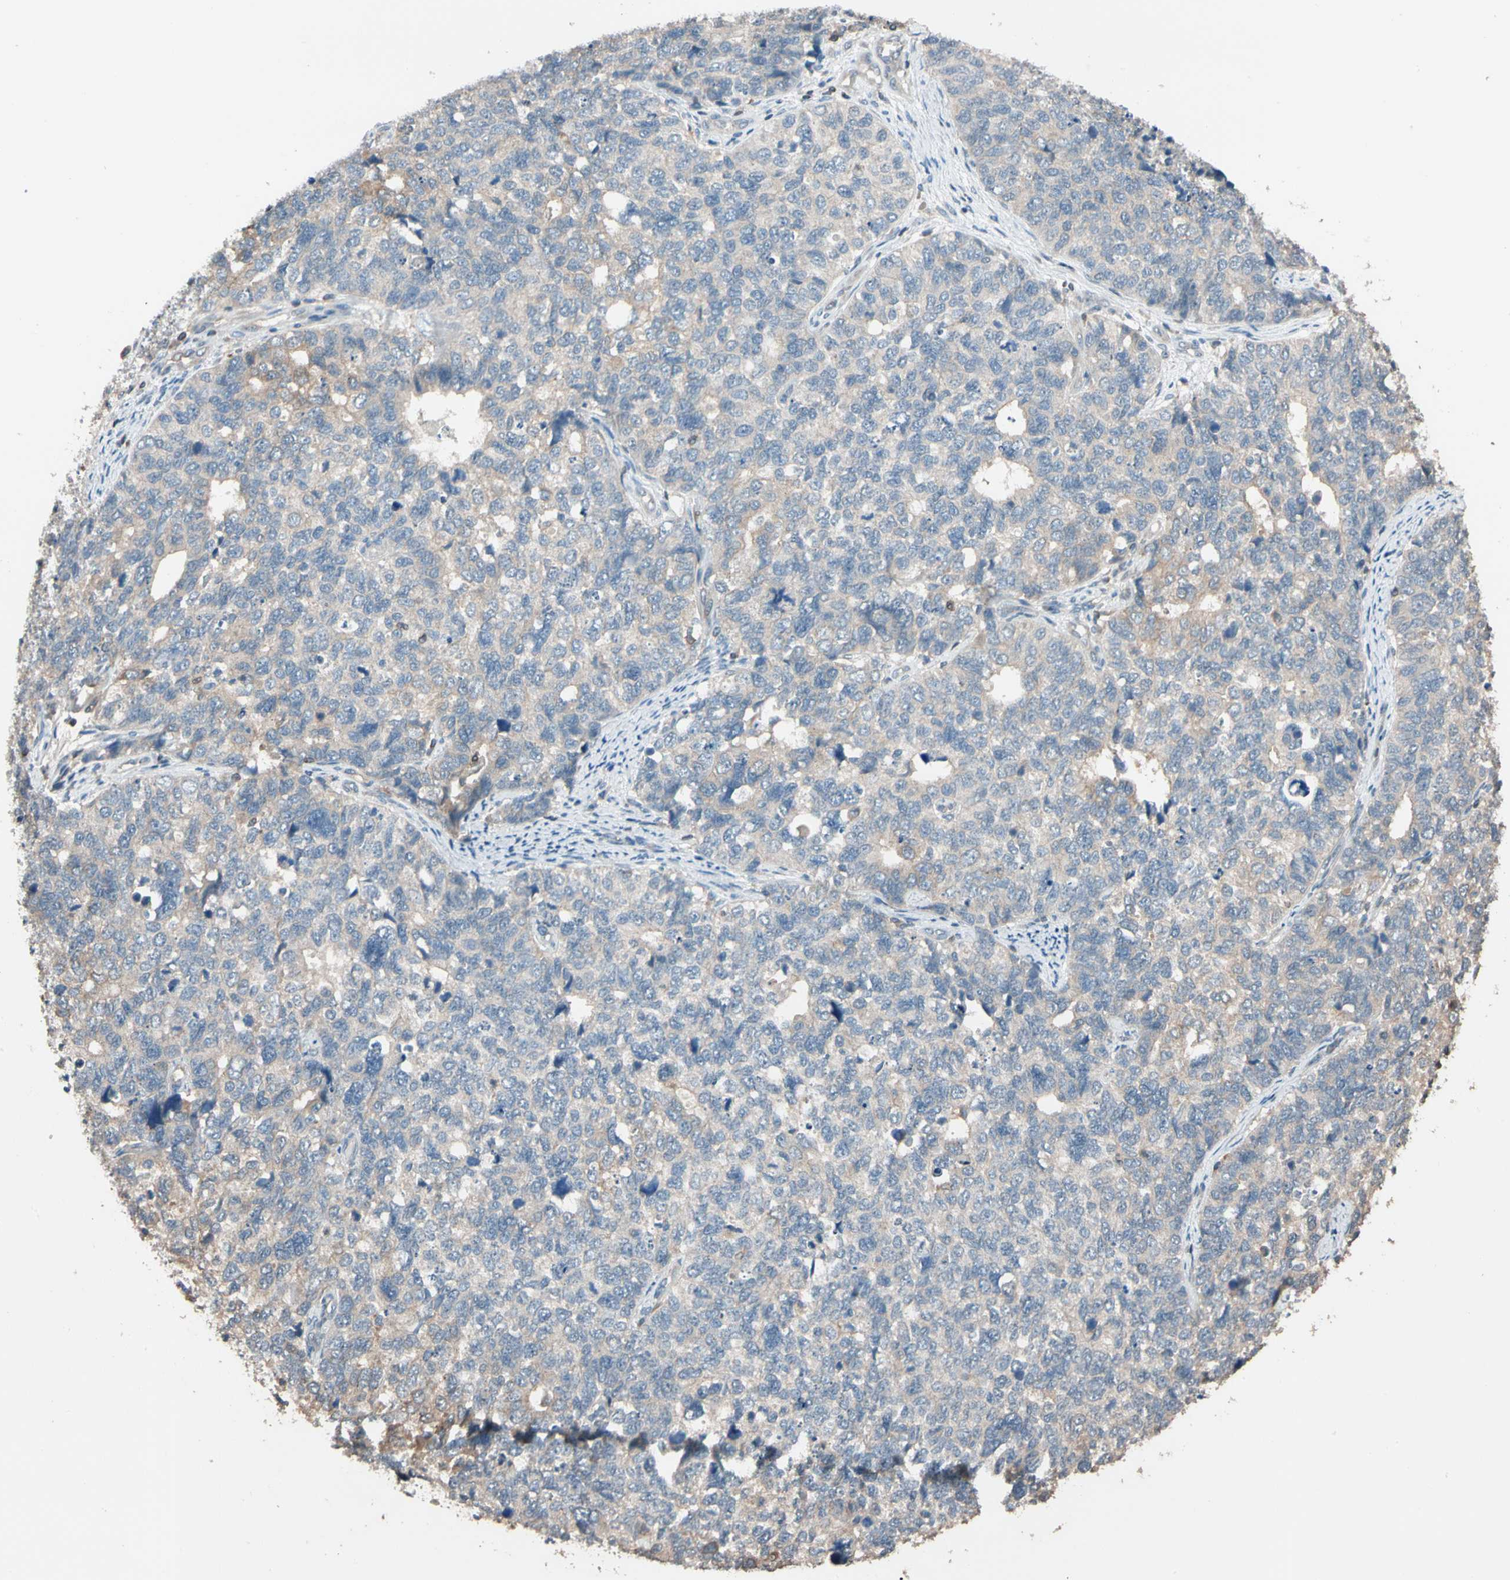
{"staining": {"intensity": "weak", "quantity": ">75%", "location": "cytoplasmic/membranous"}, "tissue": "cervical cancer", "cell_type": "Tumor cells", "image_type": "cancer", "snomed": [{"axis": "morphology", "description": "Squamous cell carcinoma, NOS"}, {"axis": "topography", "description": "Cervix"}], "caption": "Tumor cells display low levels of weak cytoplasmic/membranous staining in approximately >75% of cells in cervical cancer. (DAB (3,3'-diaminobenzidine) = brown stain, brightfield microscopy at high magnification).", "gene": "MAP3K7", "patient": {"sex": "female", "age": 63}}